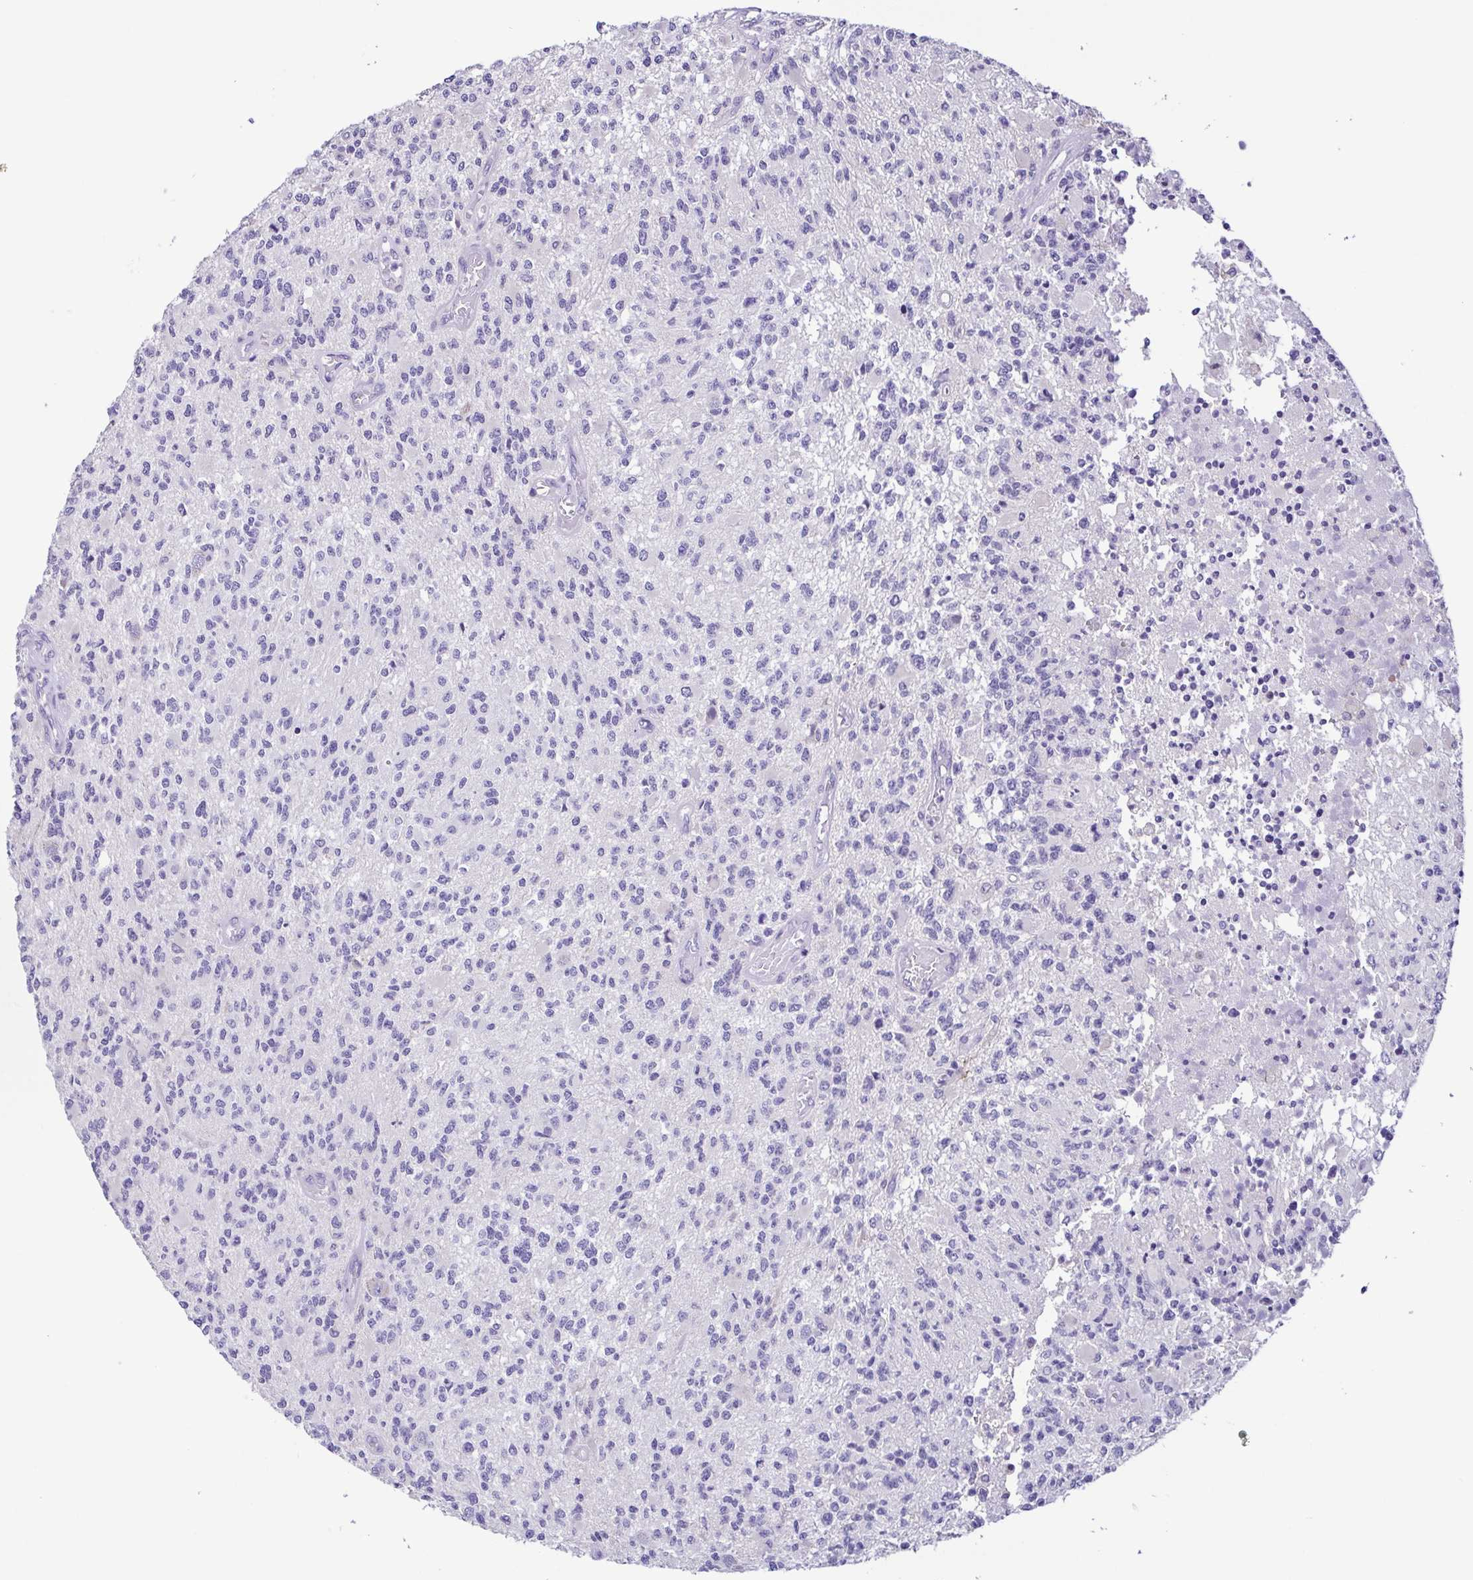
{"staining": {"intensity": "negative", "quantity": "none", "location": "none"}, "tissue": "glioma", "cell_type": "Tumor cells", "image_type": "cancer", "snomed": [{"axis": "morphology", "description": "Glioma, malignant, High grade"}, {"axis": "topography", "description": "Brain"}], "caption": "Histopathology image shows no significant protein positivity in tumor cells of glioma. Nuclei are stained in blue.", "gene": "TERT", "patient": {"sex": "female", "age": 63}}